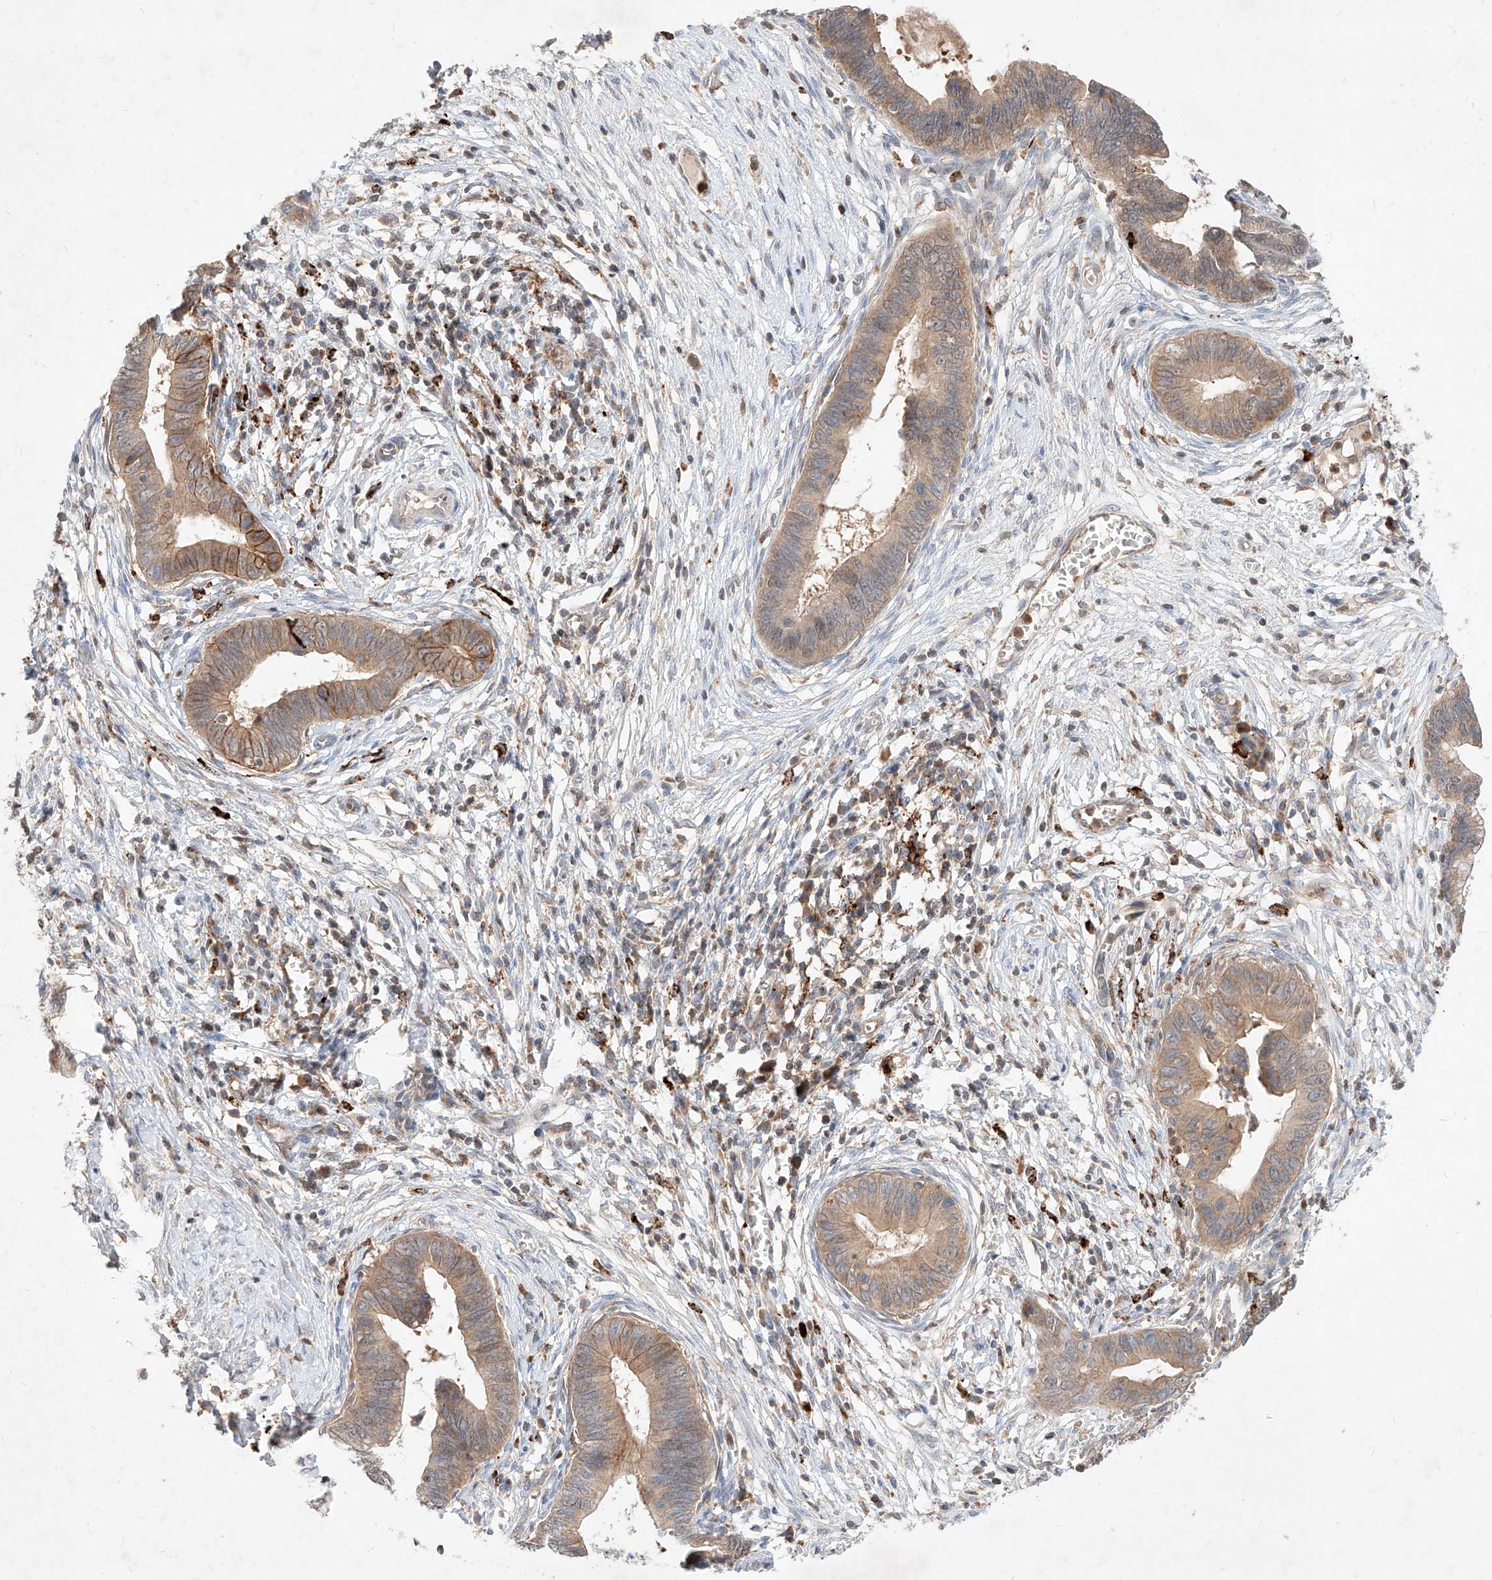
{"staining": {"intensity": "moderate", "quantity": ">75%", "location": "cytoplasmic/membranous"}, "tissue": "cervical cancer", "cell_type": "Tumor cells", "image_type": "cancer", "snomed": [{"axis": "morphology", "description": "Adenocarcinoma, NOS"}, {"axis": "topography", "description": "Cervix"}], "caption": "Immunohistochemistry (IHC) histopathology image of neoplastic tissue: human cervical adenocarcinoma stained using immunohistochemistry shows medium levels of moderate protein expression localized specifically in the cytoplasmic/membranous of tumor cells, appearing as a cytoplasmic/membranous brown color.", "gene": "TSNAX", "patient": {"sex": "female", "age": 44}}